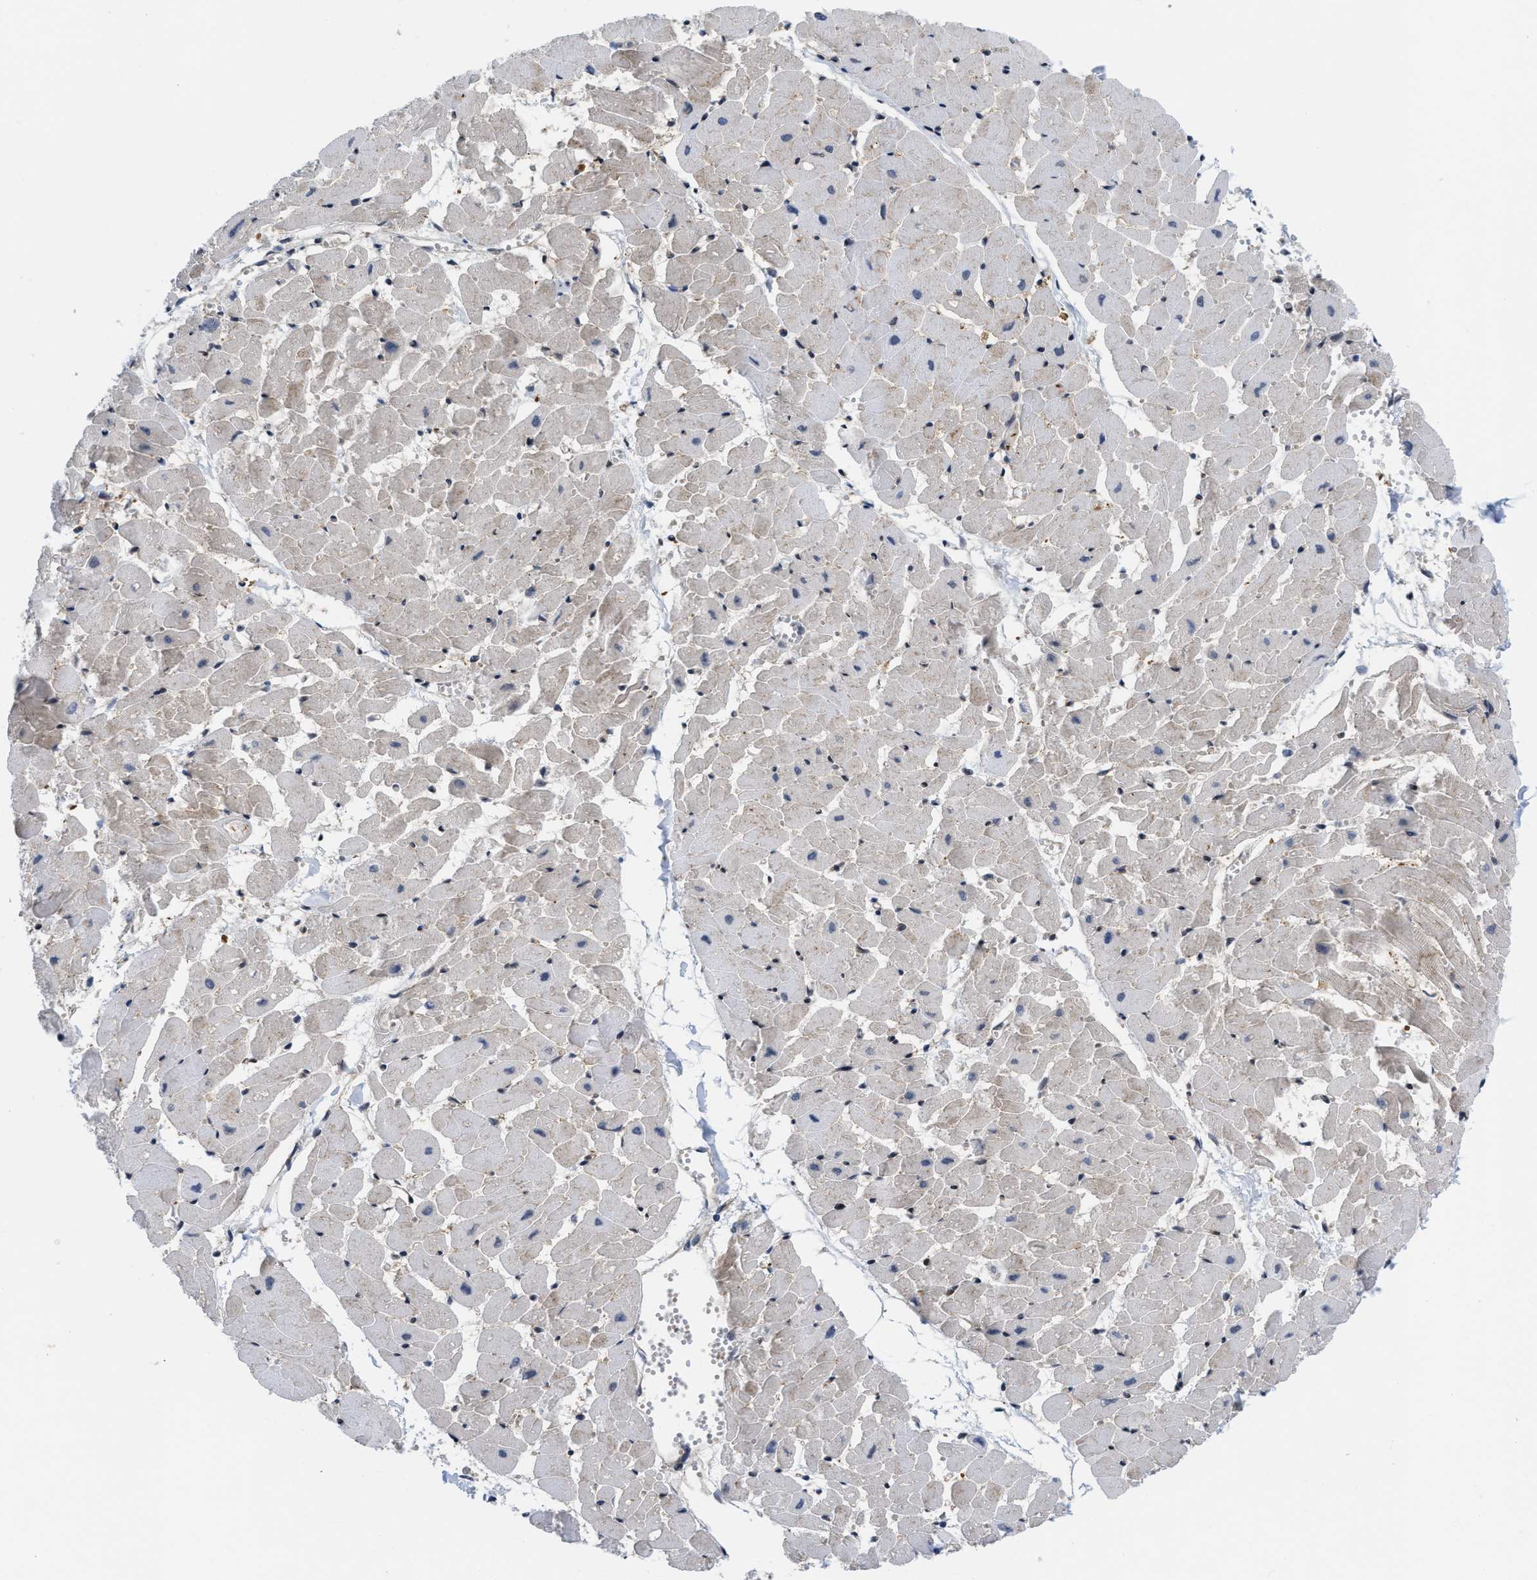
{"staining": {"intensity": "weak", "quantity": "25%-75%", "location": "cytoplasmic/membranous,nuclear"}, "tissue": "heart muscle", "cell_type": "Cardiomyocytes", "image_type": "normal", "snomed": [{"axis": "morphology", "description": "Normal tissue, NOS"}, {"axis": "topography", "description": "Heart"}], "caption": "Immunohistochemical staining of benign heart muscle reveals weak cytoplasmic/membranous,nuclear protein positivity in about 25%-75% of cardiomyocytes. (brown staining indicates protein expression, while blue staining denotes nuclei).", "gene": "MIER1", "patient": {"sex": "female", "age": 19}}